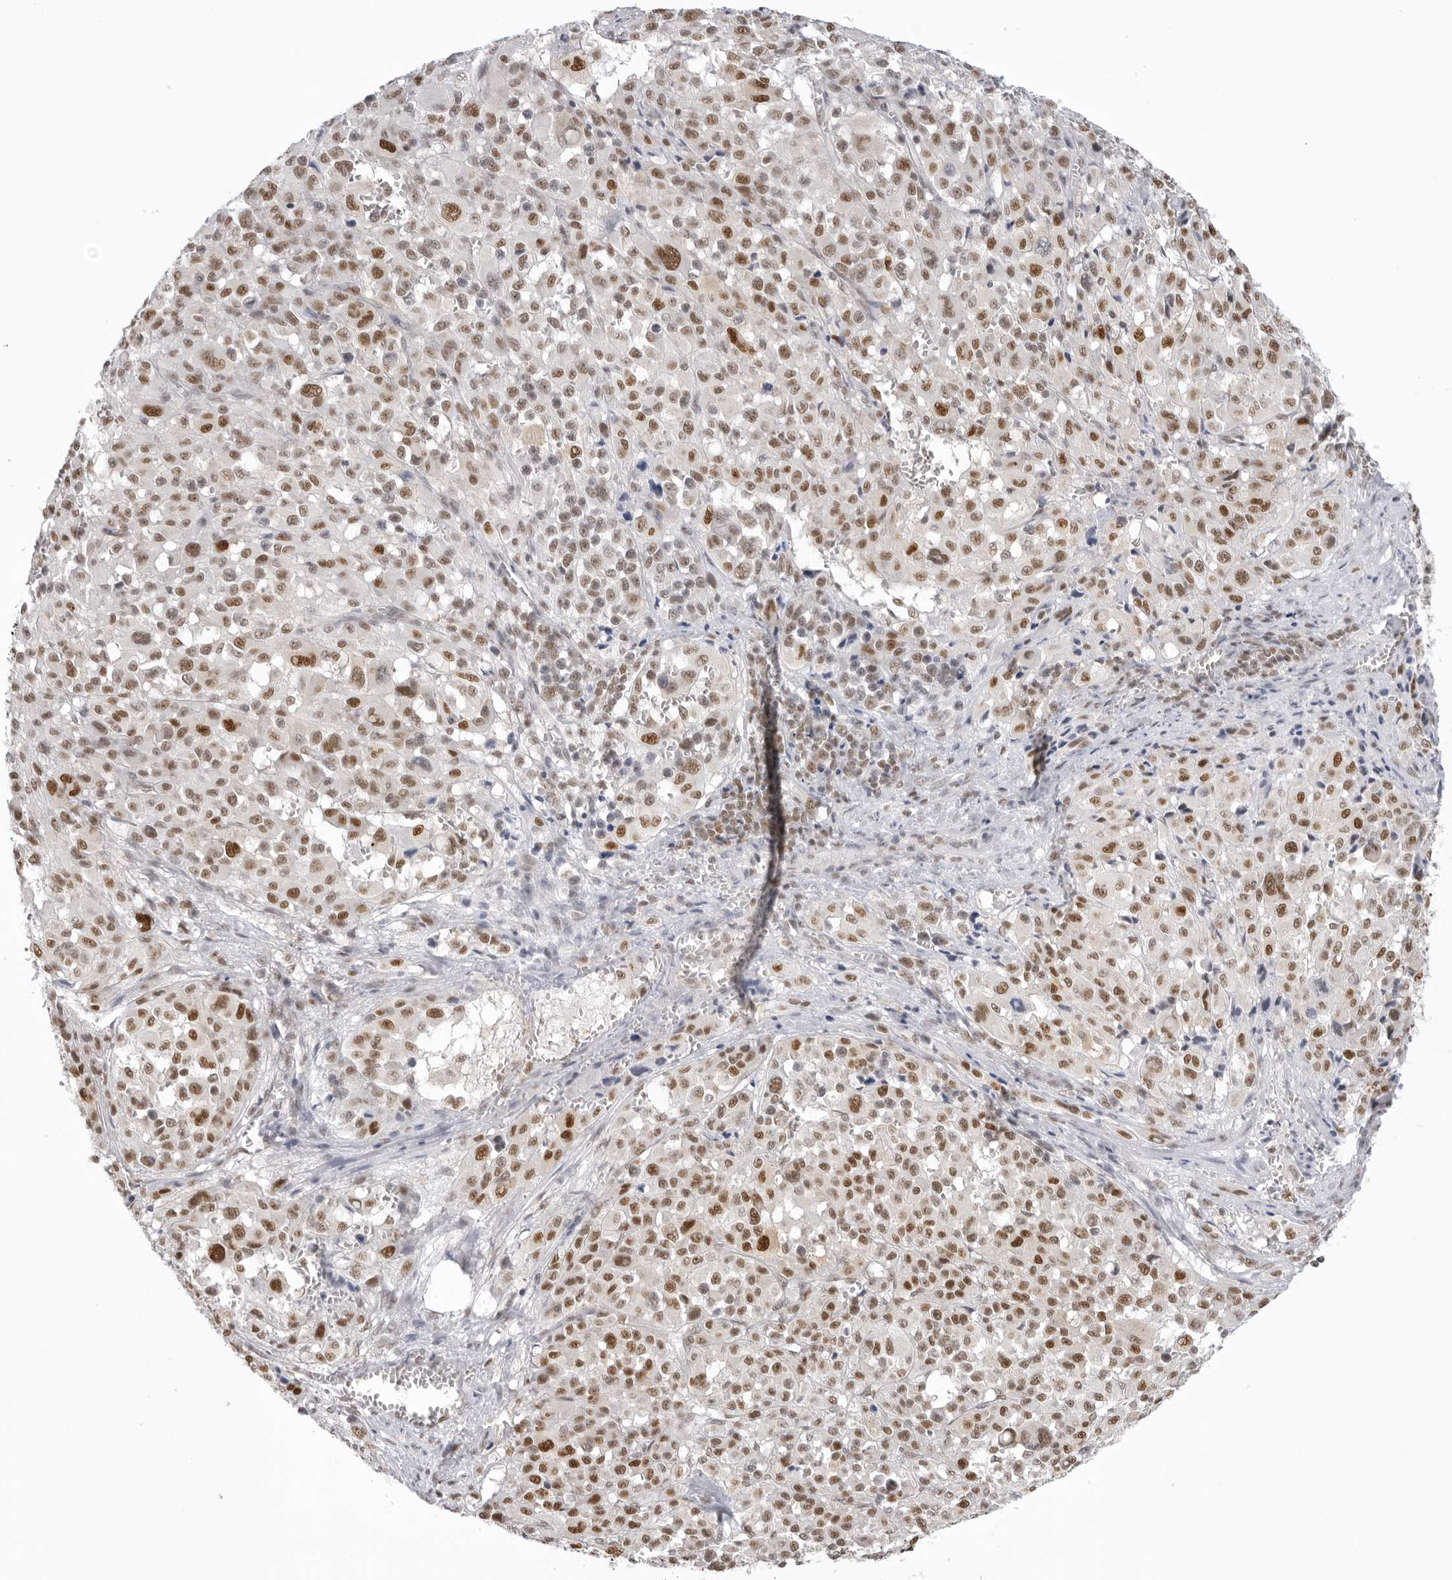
{"staining": {"intensity": "moderate", "quantity": ">75%", "location": "nuclear"}, "tissue": "melanoma", "cell_type": "Tumor cells", "image_type": "cancer", "snomed": [{"axis": "morphology", "description": "Malignant melanoma, Metastatic site"}, {"axis": "topography", "description": "Skin"}], "caption": "Human malignant melanoma (metastatic site) stained with a brown dye exhibits moderate nuclear positive positivity in about >75% of tumor cells.", "gene": "RPA2", "patient": {"sex": "female", "age": 74}}